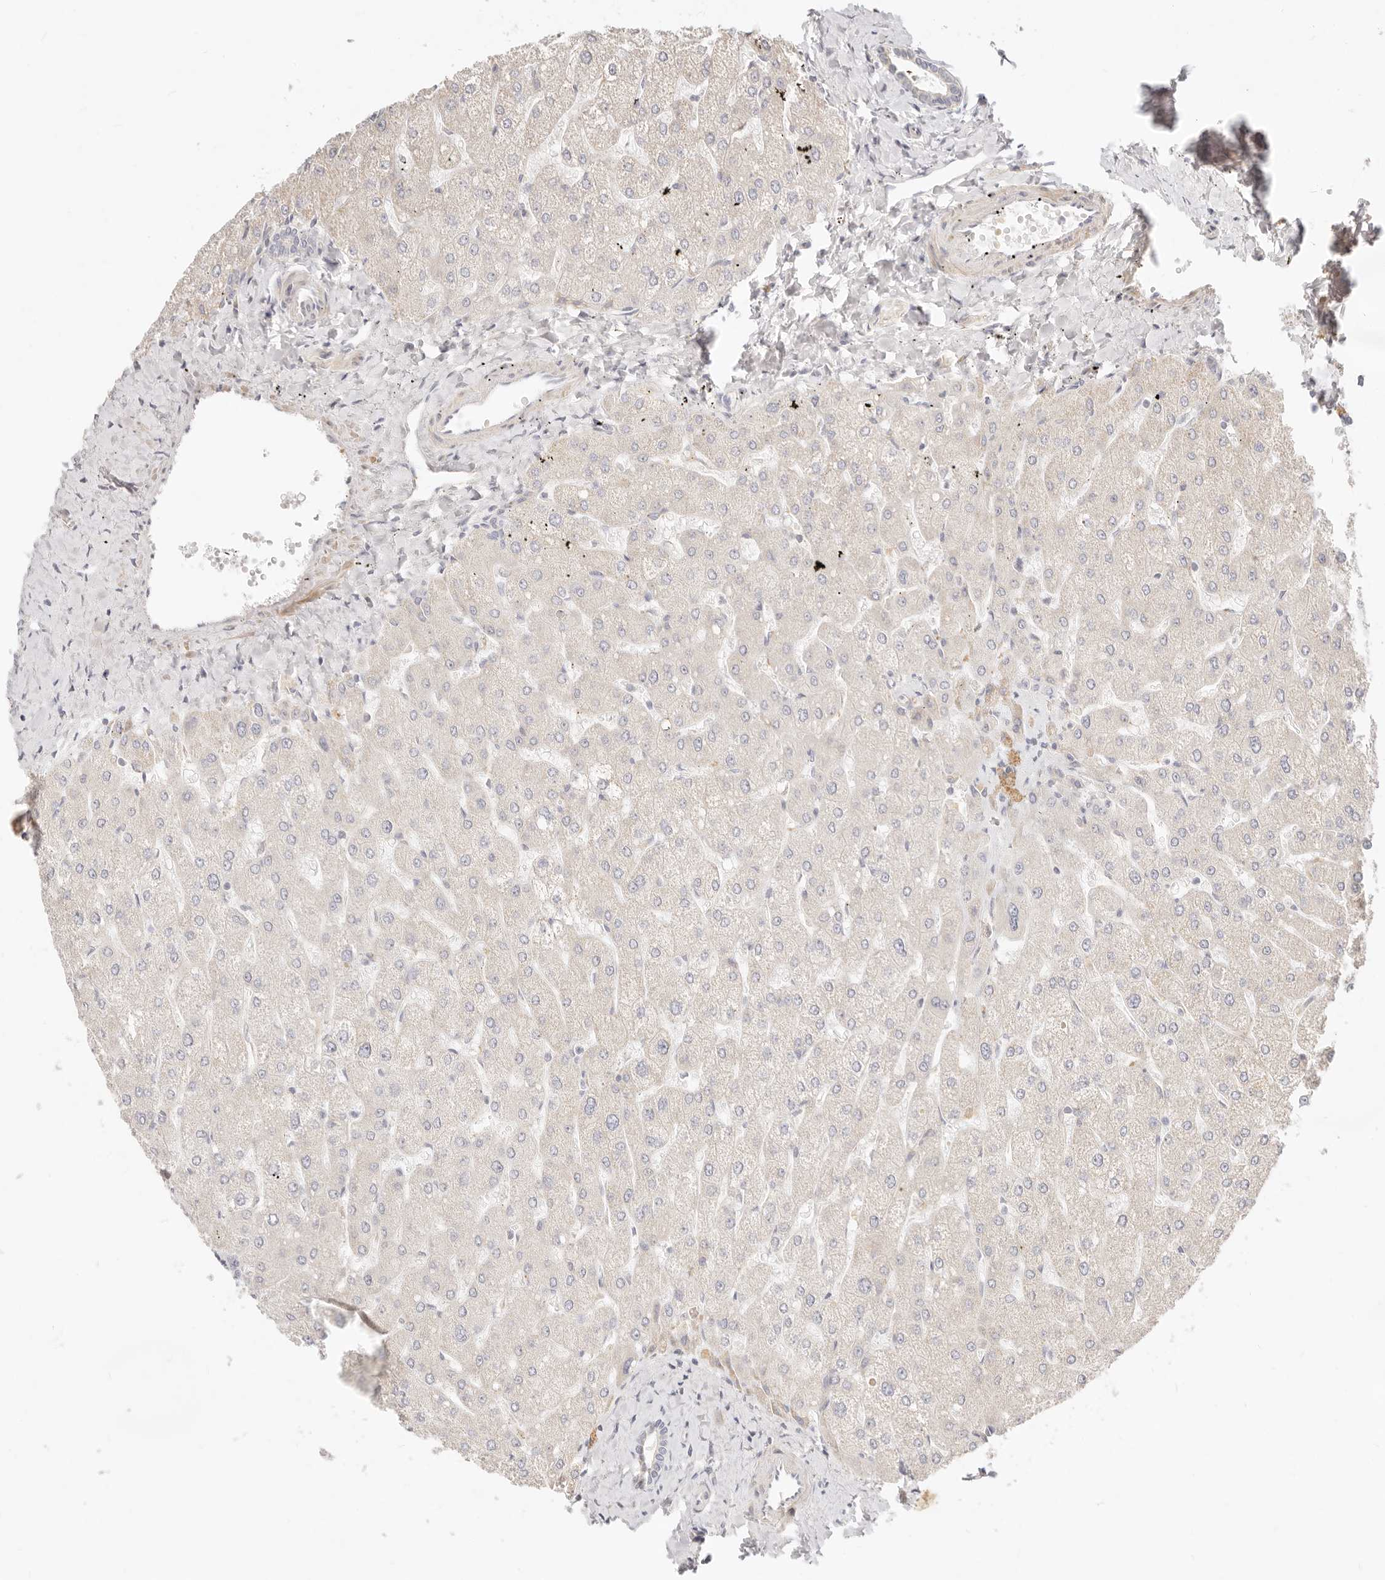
{"staining": {"intensity": "negative", "quantity": "none", "location": "none"}, "tissue": "liver", "cell_type": "Cholangiocytes", "image_type": "normal", "snomed": [{"axis": "morphology", "description": "Normal tissue, NOS"}, {"axis": "topography", "description": "Liver"}], "caption": "DAB (3,3'-diaminobenzidine) immunohistochemical staining of normal liver displays no significant positivity in cholangiocytes.", "gene": "RUBCNL", "patient": {"sex": "male", "age": 55}}